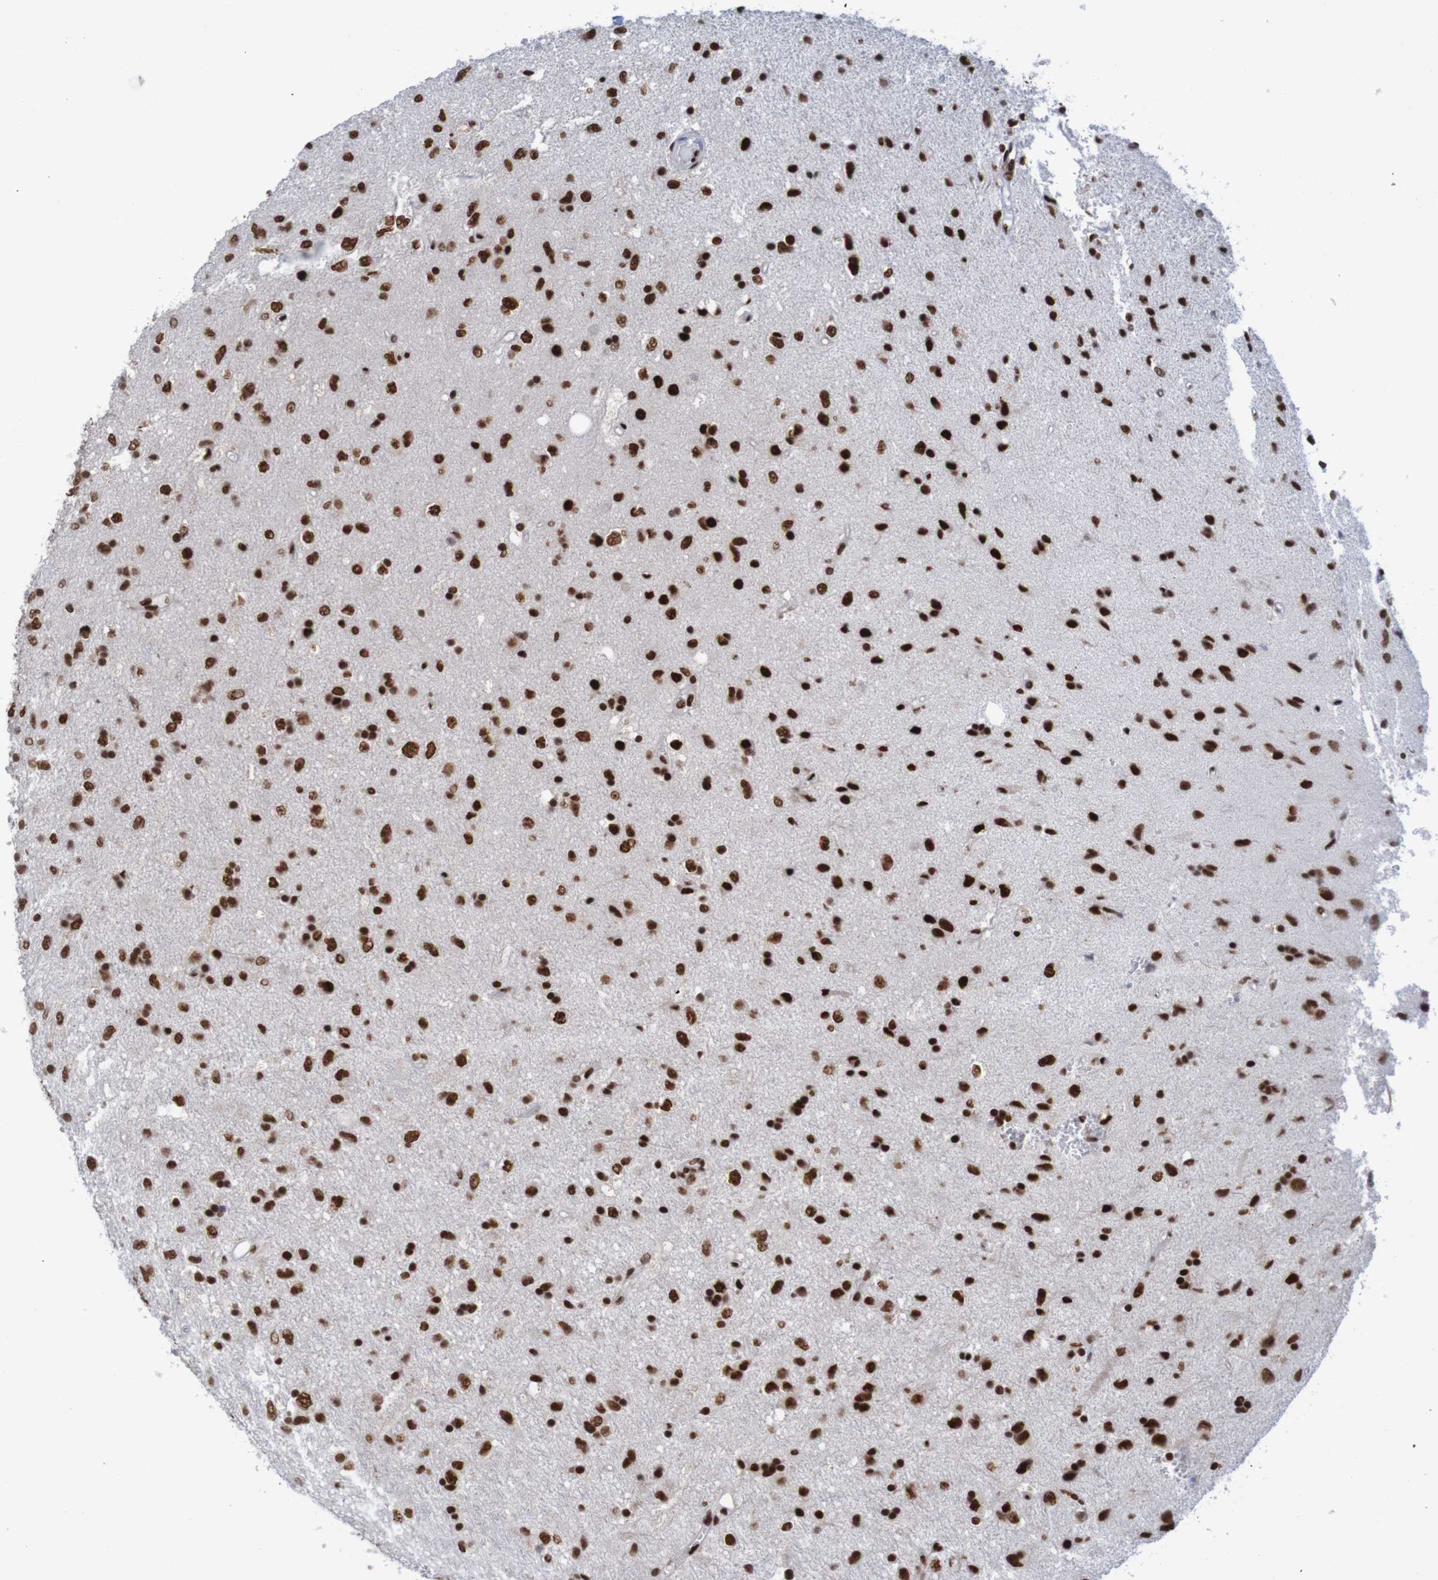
{"staining": {"intensity": "strong", "quantity": ">75%", "location": "nuclear"}, "tissue": "glioma", "cell_type": "Tumor cells", "image_type": "cancer", "snomed": [{"axis": "morphology", "description": "Glioma, malignant, Low grade"}, {"axis": "topography", "description": "Brain"}], "caption": "Immunohistochemistry (IHC) (DAB) staining of human glioma displays strong nuclear protein positivity in about >75% of tumor cells. The staining is performed using DAB brown chromogen to label protein expression. The nuclei are counter-stained blue using hematoxylin.", "gene": "THRAP3", "patient": {"sex": "male", "age": 77}}